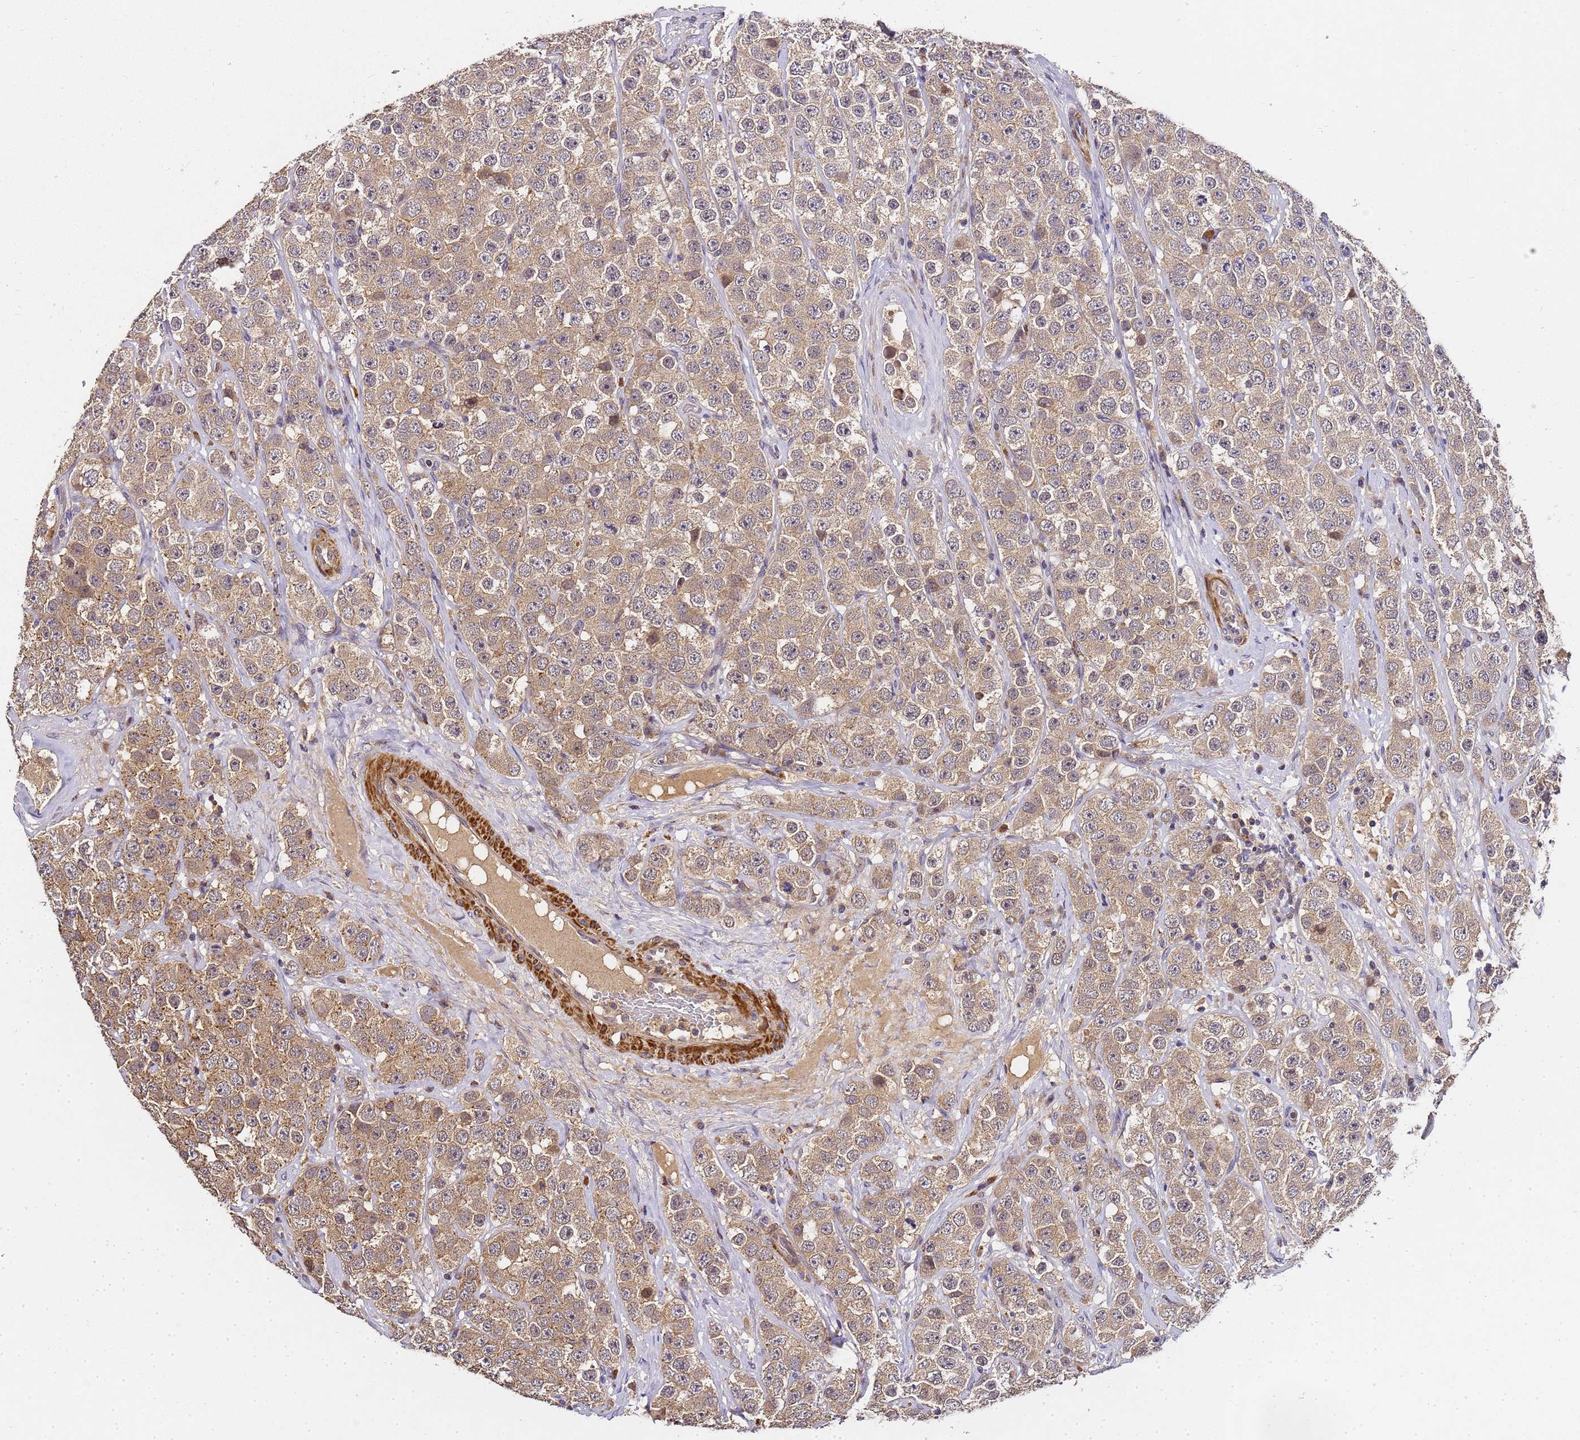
{"staining": {"intensity": "weak", "quantity": ">75%", "location": "cytoplasmic/membranous"}, "tissue": "testis cancer", "cell_type": "Tumor cells", "image_type": "cancer", "snomed": [{"axis": "morphology", "description": "Seminoma, NOS"}, {"axis": "topography", "description": "Testis"}], "caption": "Immunohistochemistry (IHC) photomicrograph of human testis cancer stained for a protein (brown), which exhibits low levels of weak cytoplasmic/membranous staining in approximately >75% of tumor cells.", "gene": "LGI4", "patient": {"sex": "male", "age": 28}}